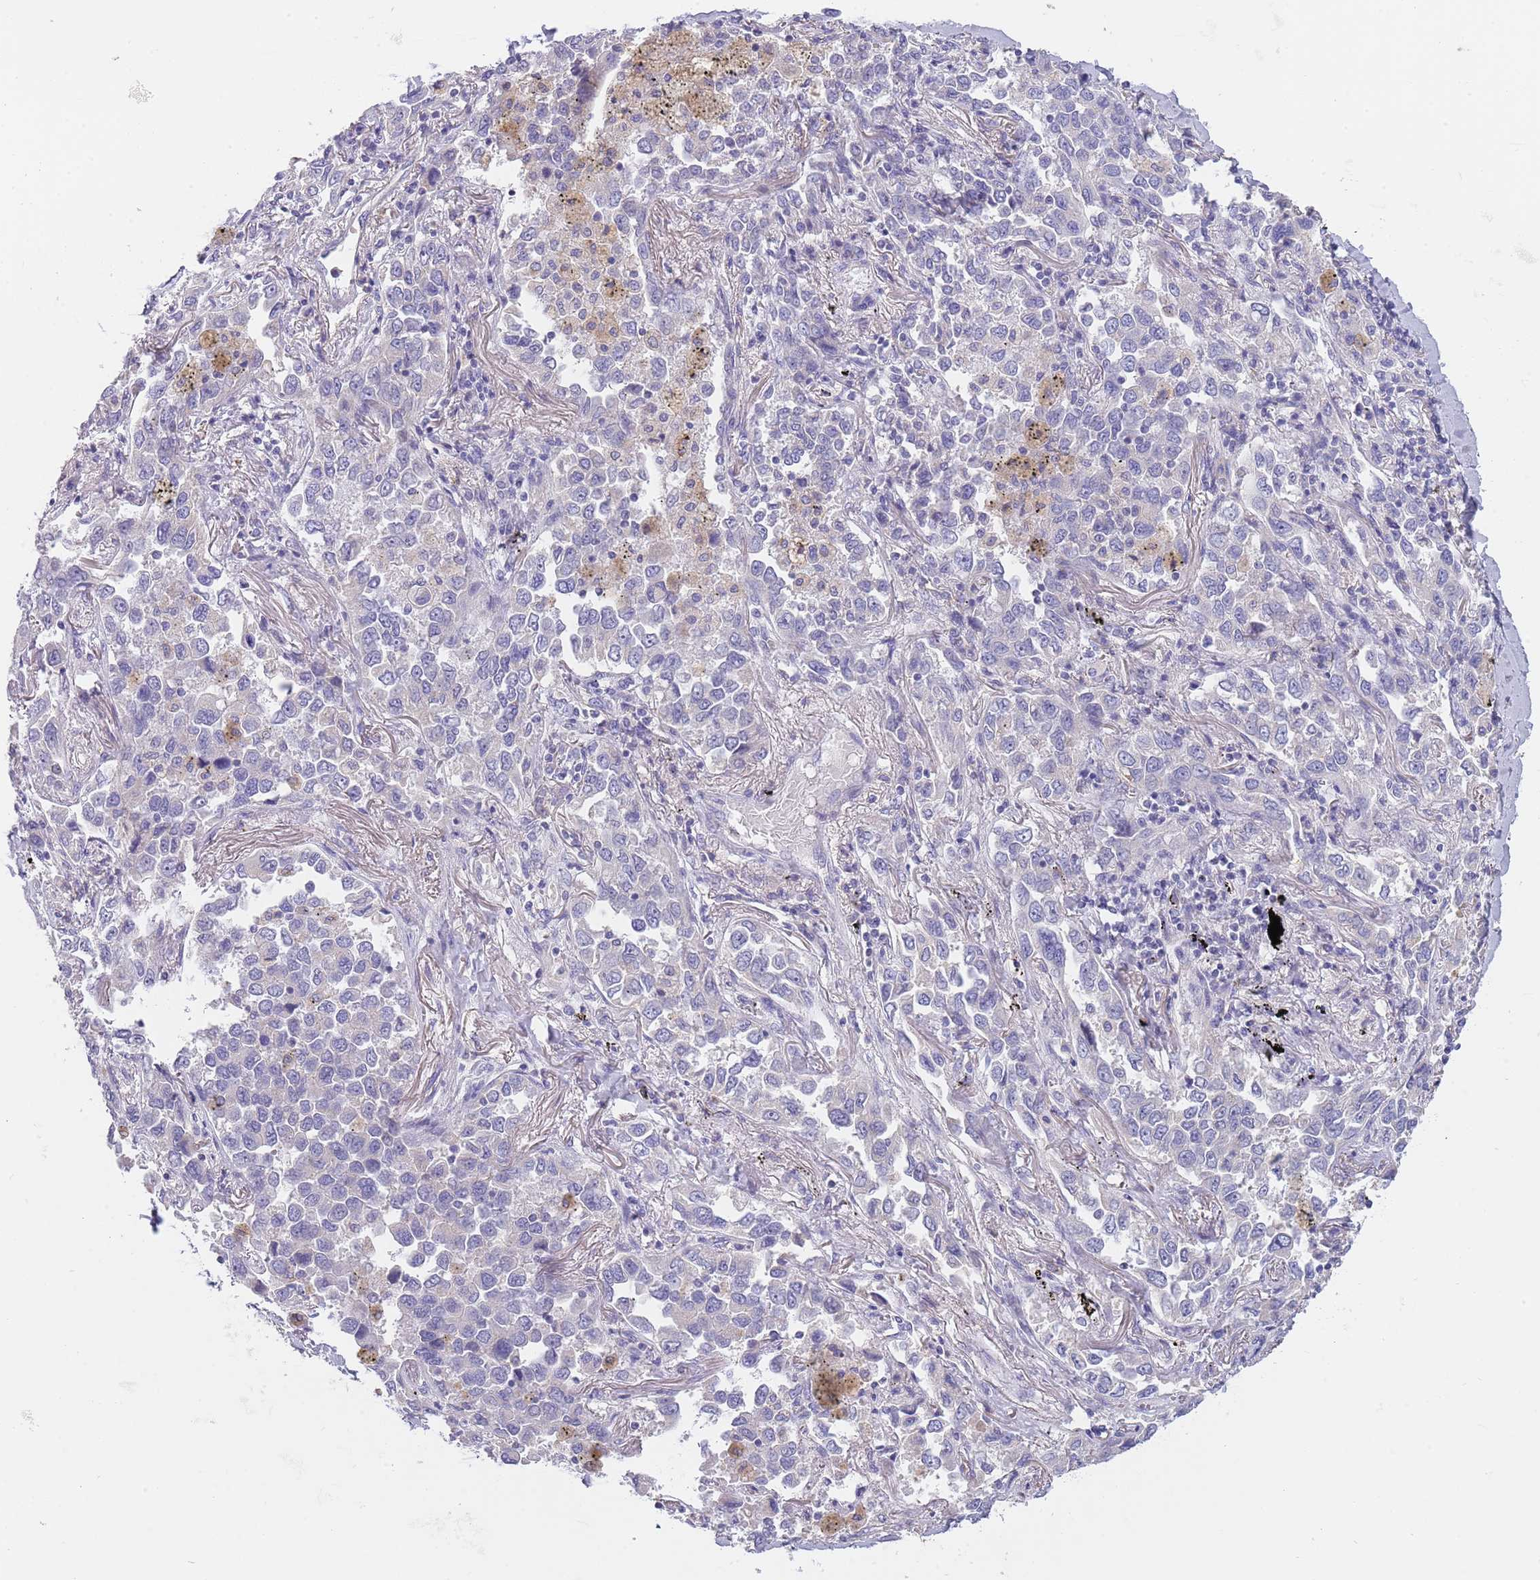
{"staining": {"intensity": "negative", "quantity": "none", "location": "none"}, "tissue": "lung cancer", "cell_type": "Tumor cells", "image_type": "cancer", "snomed": [{"axis": "morphology", "description": "Adenocarcinoma, NOS"}, {"axis": "topography", "description": "Lung"}], "caption": "DAB (3,3'-diaminobenzidine) immunohistochemical staining of lung cancer (adenocarcinoma) reveals no significant positivity in tumor cells.", "gene": "MAN1C1", "patient": {"sex": "male", "age": 67}}